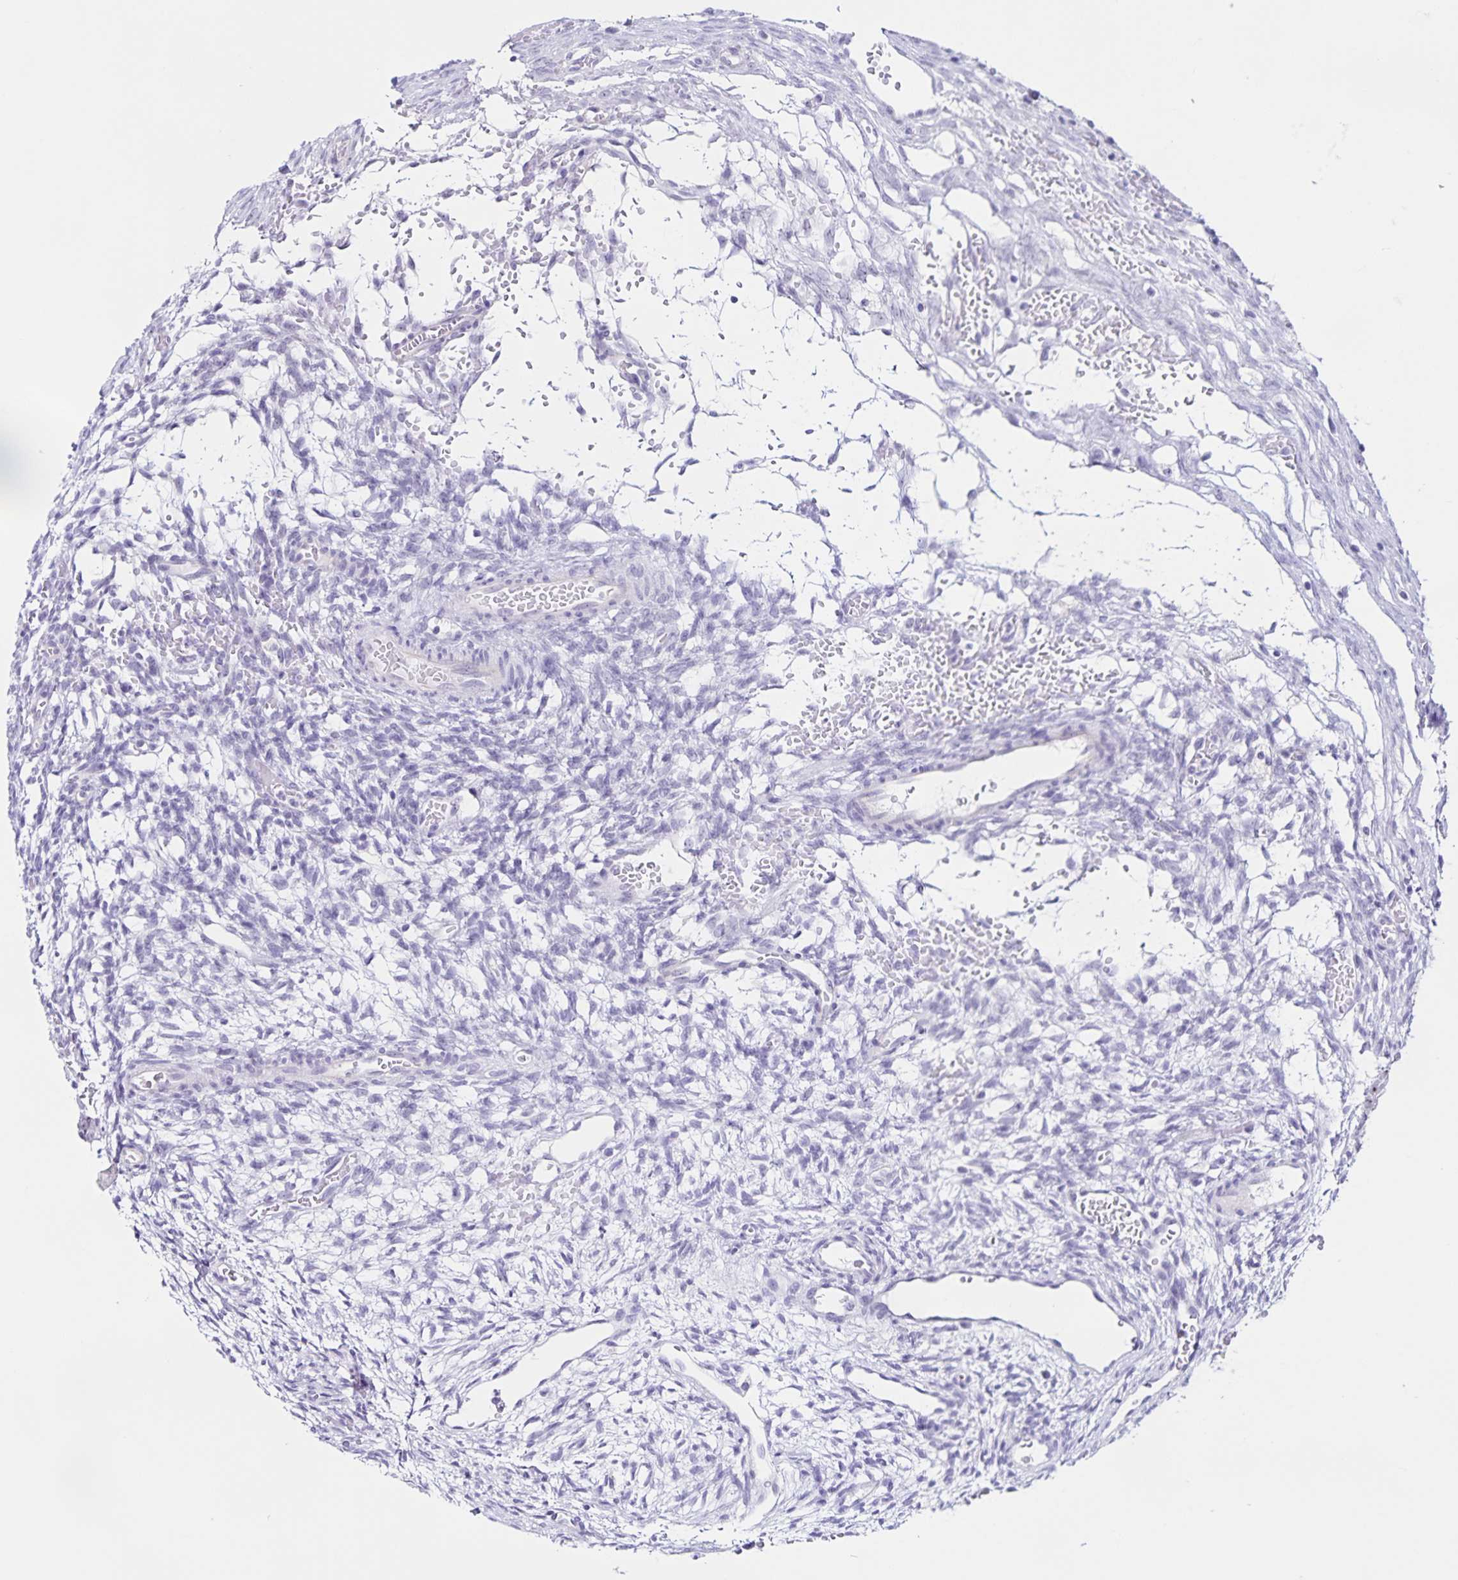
{"staining": {"intensity": "moderate", "quantity": ">75%", "location": "cytoplasmic/membranous"}, "tissue": "ovary", "cell_type": "Follicle cells", "image_type": "normal", "snomed": [{"axis": "morphology", "description": "Normal tissue, NOS"}, {"axis": "topography", "description": "Ovary"}], "caption": "Follicle cells reveal moderate cytoplasmic/membranous positivity in approximately >75% of cells in benign ovary.", "gene": "FAM170A", "patient": {"sex": "female", "age": 34}}